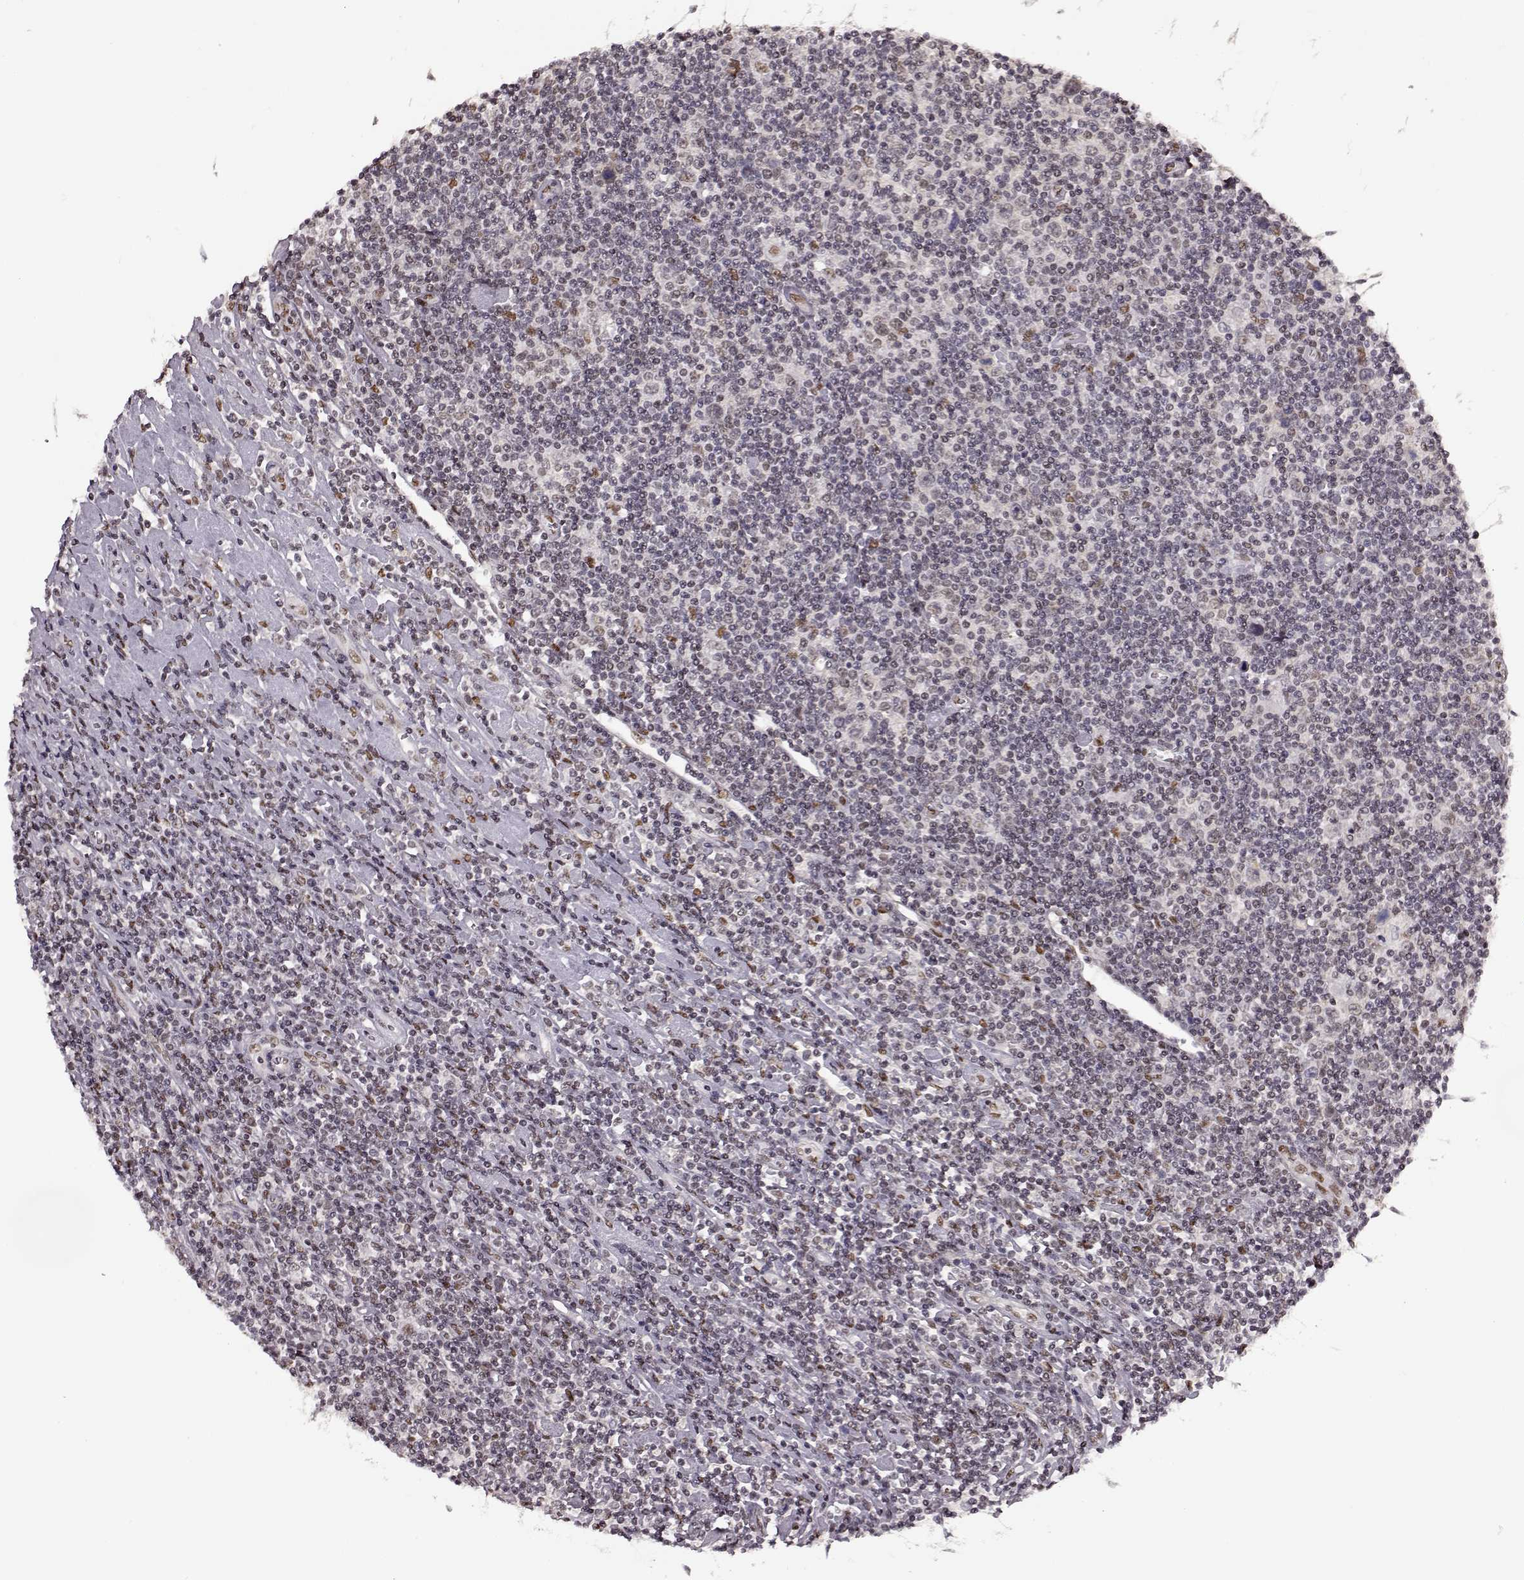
{"staining": {"intensity": "negative", "quantity": "none", "location": "none"}, "tissue": "lymphoma", "cell_type": "Tumor cells", "image_type": "cancer", "snomed": [{"axis": "morphology", "description": "Hodgkin's disease, NOS"}, {"axis": "topography", "description": "Lymph node"}], "caption": "This is an immunohistochemistry image of human lymphoma. There is no expression in tumor cells.", "gene": "FTO", "patient": {"sex": "male", "age": 40}}